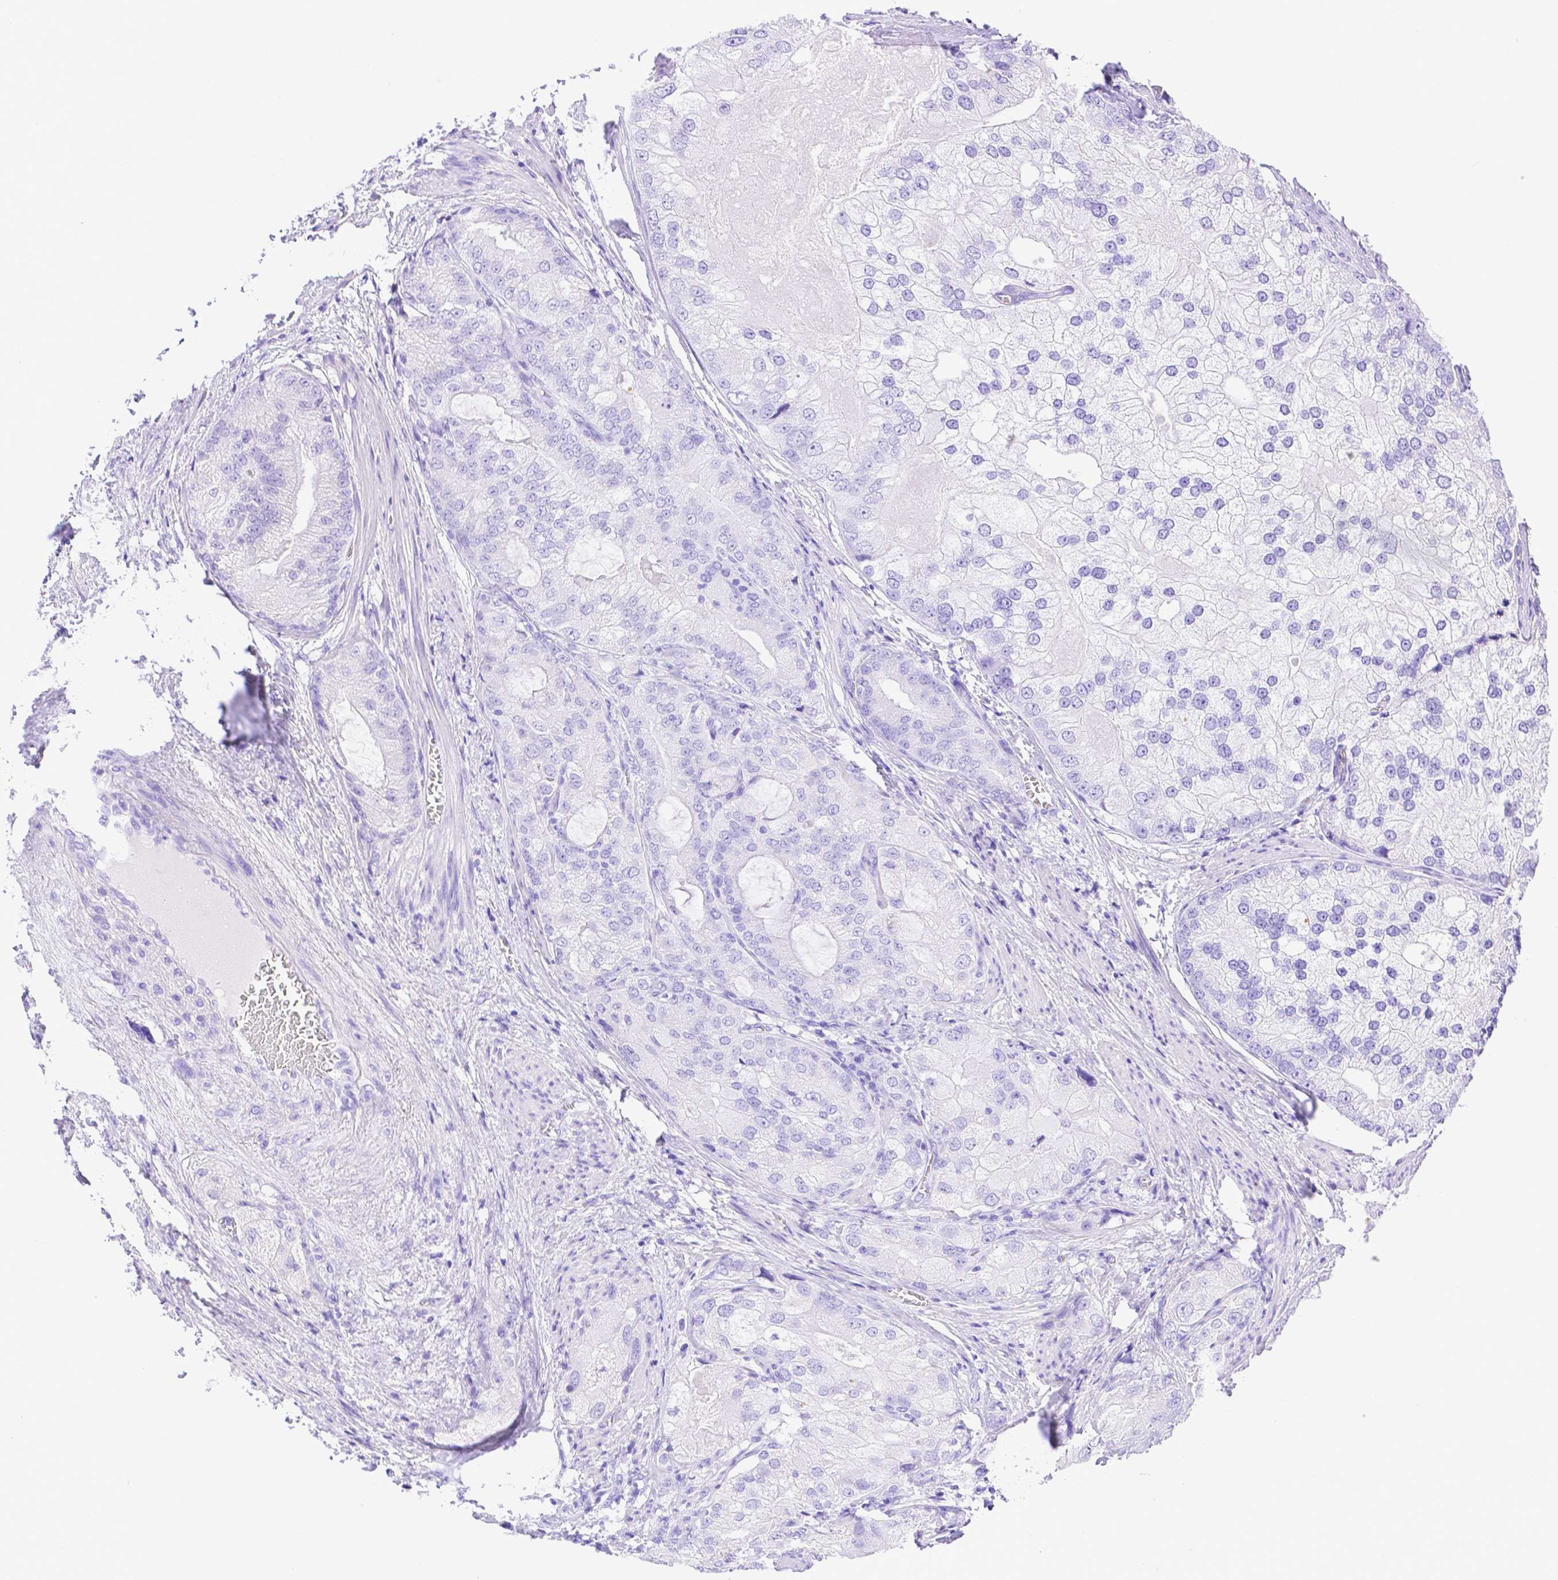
{"staining": {"intensity": "negative", "quantity": "none", "location": "none"}, "tissue": "prostate cancer", "cell_type": "Tumor cells", "image_type": "cancer", "snomed": [{"axis": "morphology", "description": "Adenocarcinoma, High grade"}, {"axis": "topography", "description": "Prostate"}], "caption": "This photomicrograph is of prostate cancer stained with immunohistochemistry to label a protein in brown with the nuclei are counter-stained blue. There is no expression in tumor cells.", "gene": "SMR3A", "patient": {"sex": "male", "age": 70}}